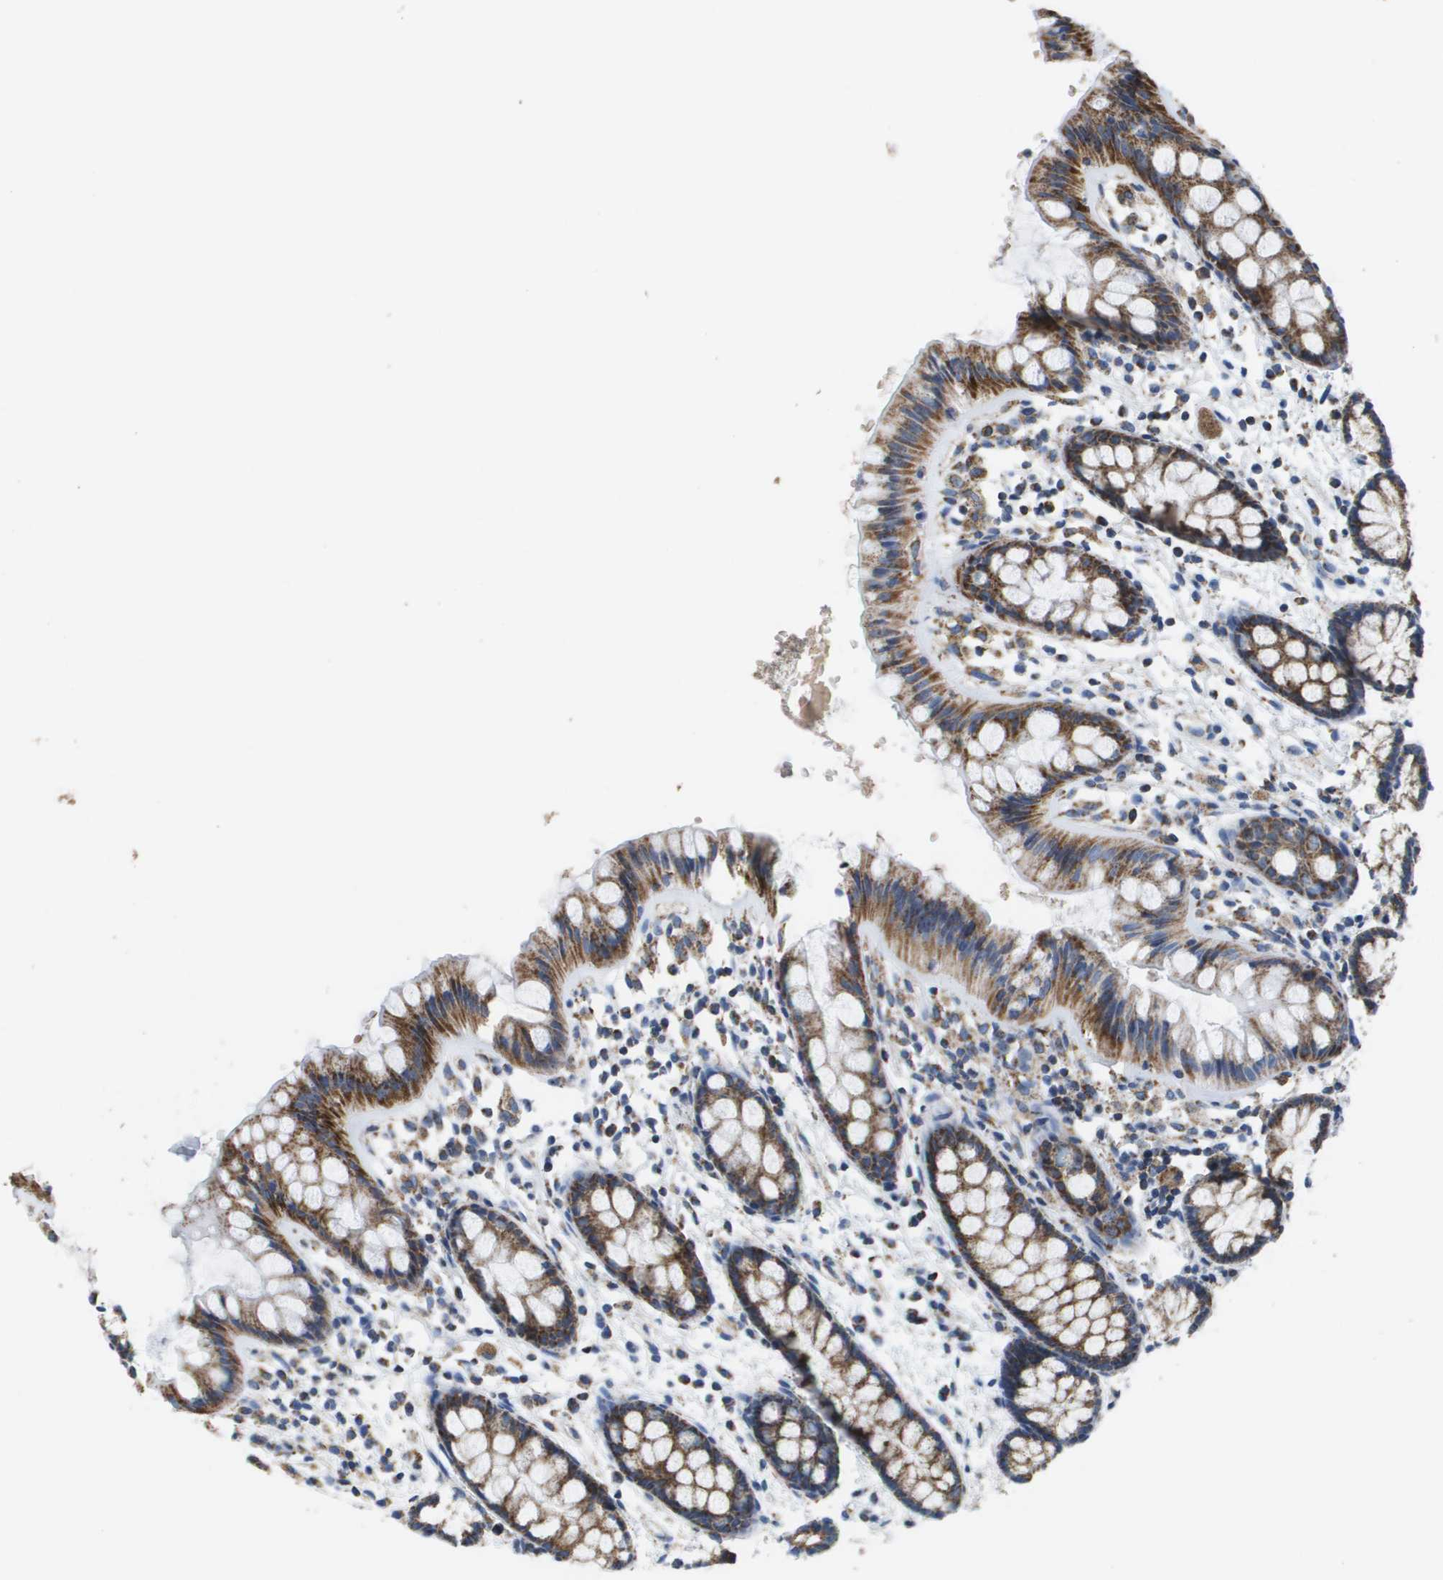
{"staining": {"intensity": "strong", "quantity": ">75%", "location": "cytoplasmic/membranous"}, "tissue": "rectum", "cell_type": "Glandular cells", "image_type": "normal", "snomed": [{"axis": "morphology", "description": "Normal tissue, NOS"}, {"axis": "topography", "description": "Rectum"}], "caption": "This is a photomicrograph of immunohistochemistry staining of benign rectum, which shows strong positivity in the cytoplasmic/membranous of glandular cells.", "gene": "ATP5F1B", "patient": {"sex": "female", "age": 66}}